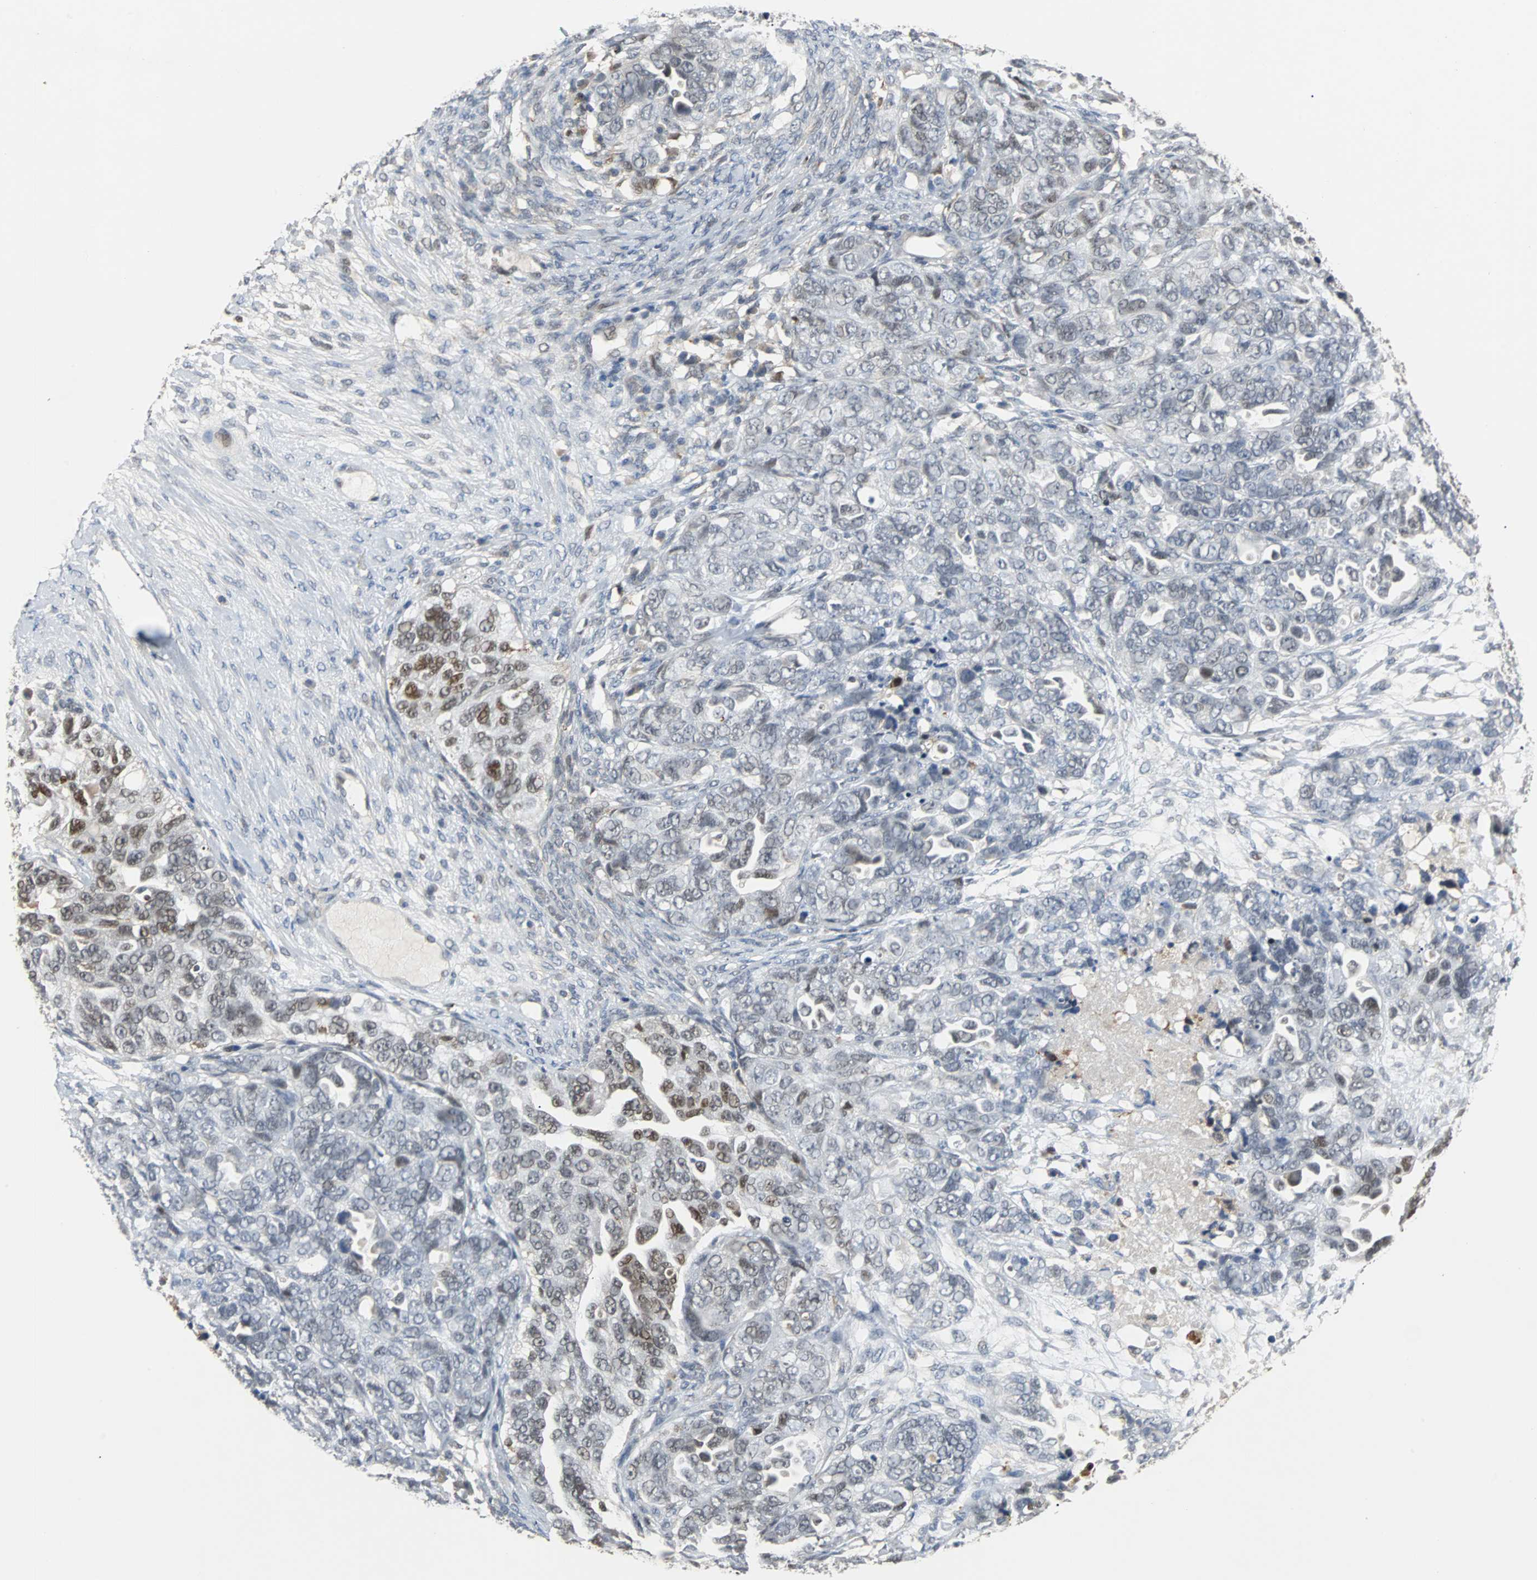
{"staining": {"intensity": "moderate", "quantity": "25%-75%", "location": "nuclear"}, "tissue": "ovarian cancer", "cell_type": "Tumor cells", "image_type": "cancer", "snomed": [{"axis": "morphology", "description": "Cystadenocarcinoma, serous, NOS"}, {"axis": "topography", "description": "Ovary"}], "caption": "This histopathology image shows serous cystadenocarcinoma (ovarian) stained with IHC to label a protein in brown. The nuclear of tumor cells show moderate positivity for the protein. Nuclei are counter-stained blue.", "gene": "HLX", "patient": {"sex": "female", "age": 82}}